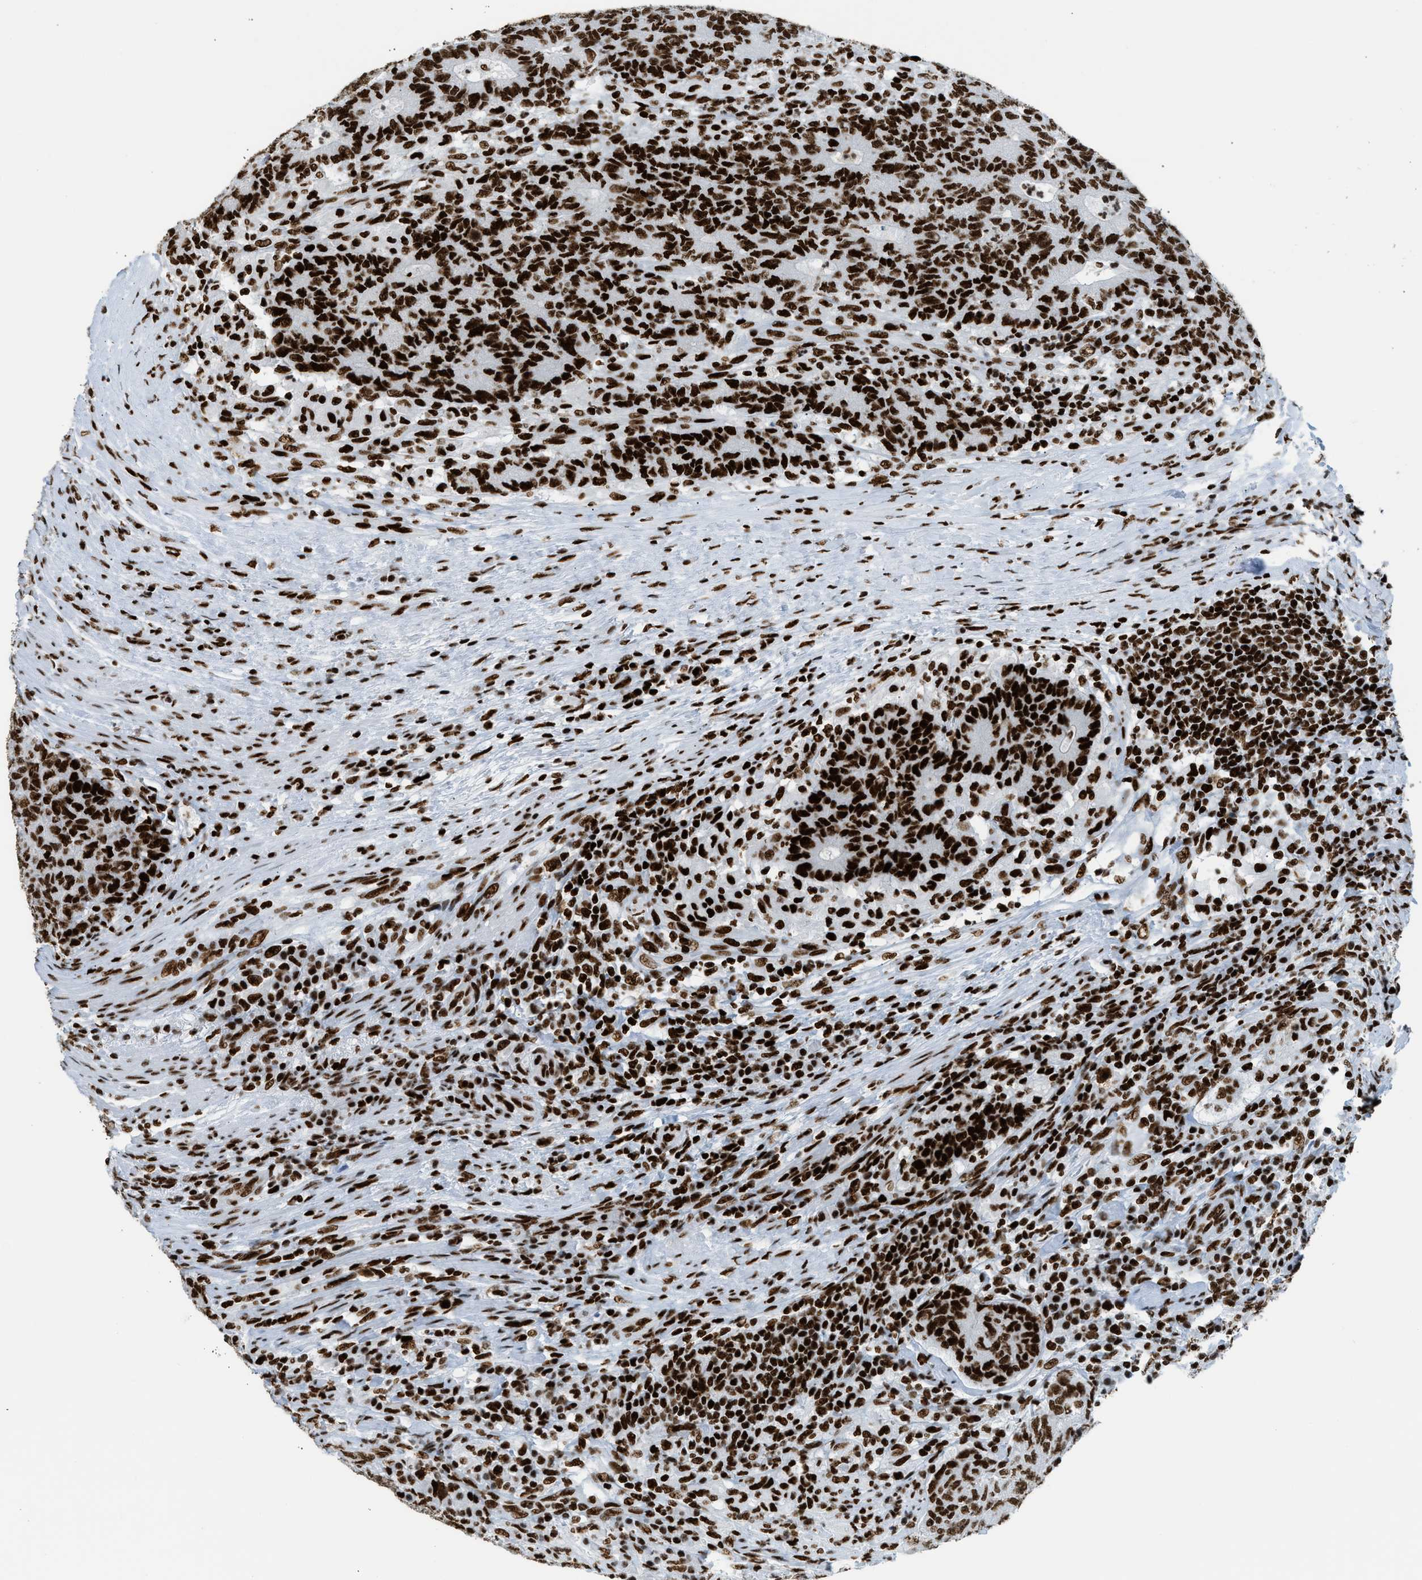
{"staining": {"intensity": "strong", "quantity": ">75%", "location": "nuclear"}, "tissue": "colorectal cancer", "cell_type": "Tumor cells", "image_type": "cancer", "snomed": [{"axis": "morphology", "description": "Normal tissue, NOS"}, {"axis": "morphology", "description": "Adenocarcinoma, NOS"}, {"axis": "topography", "description": "Colon"}], "caption": "Colorectal cancer (adenocarcinoma) stained with immunohistochemistry exhibits strong nuclear positivity in approximately >75% of tumor cells.", "gene": "PIF1", "patient": {"sex": "female", "age": 75}}